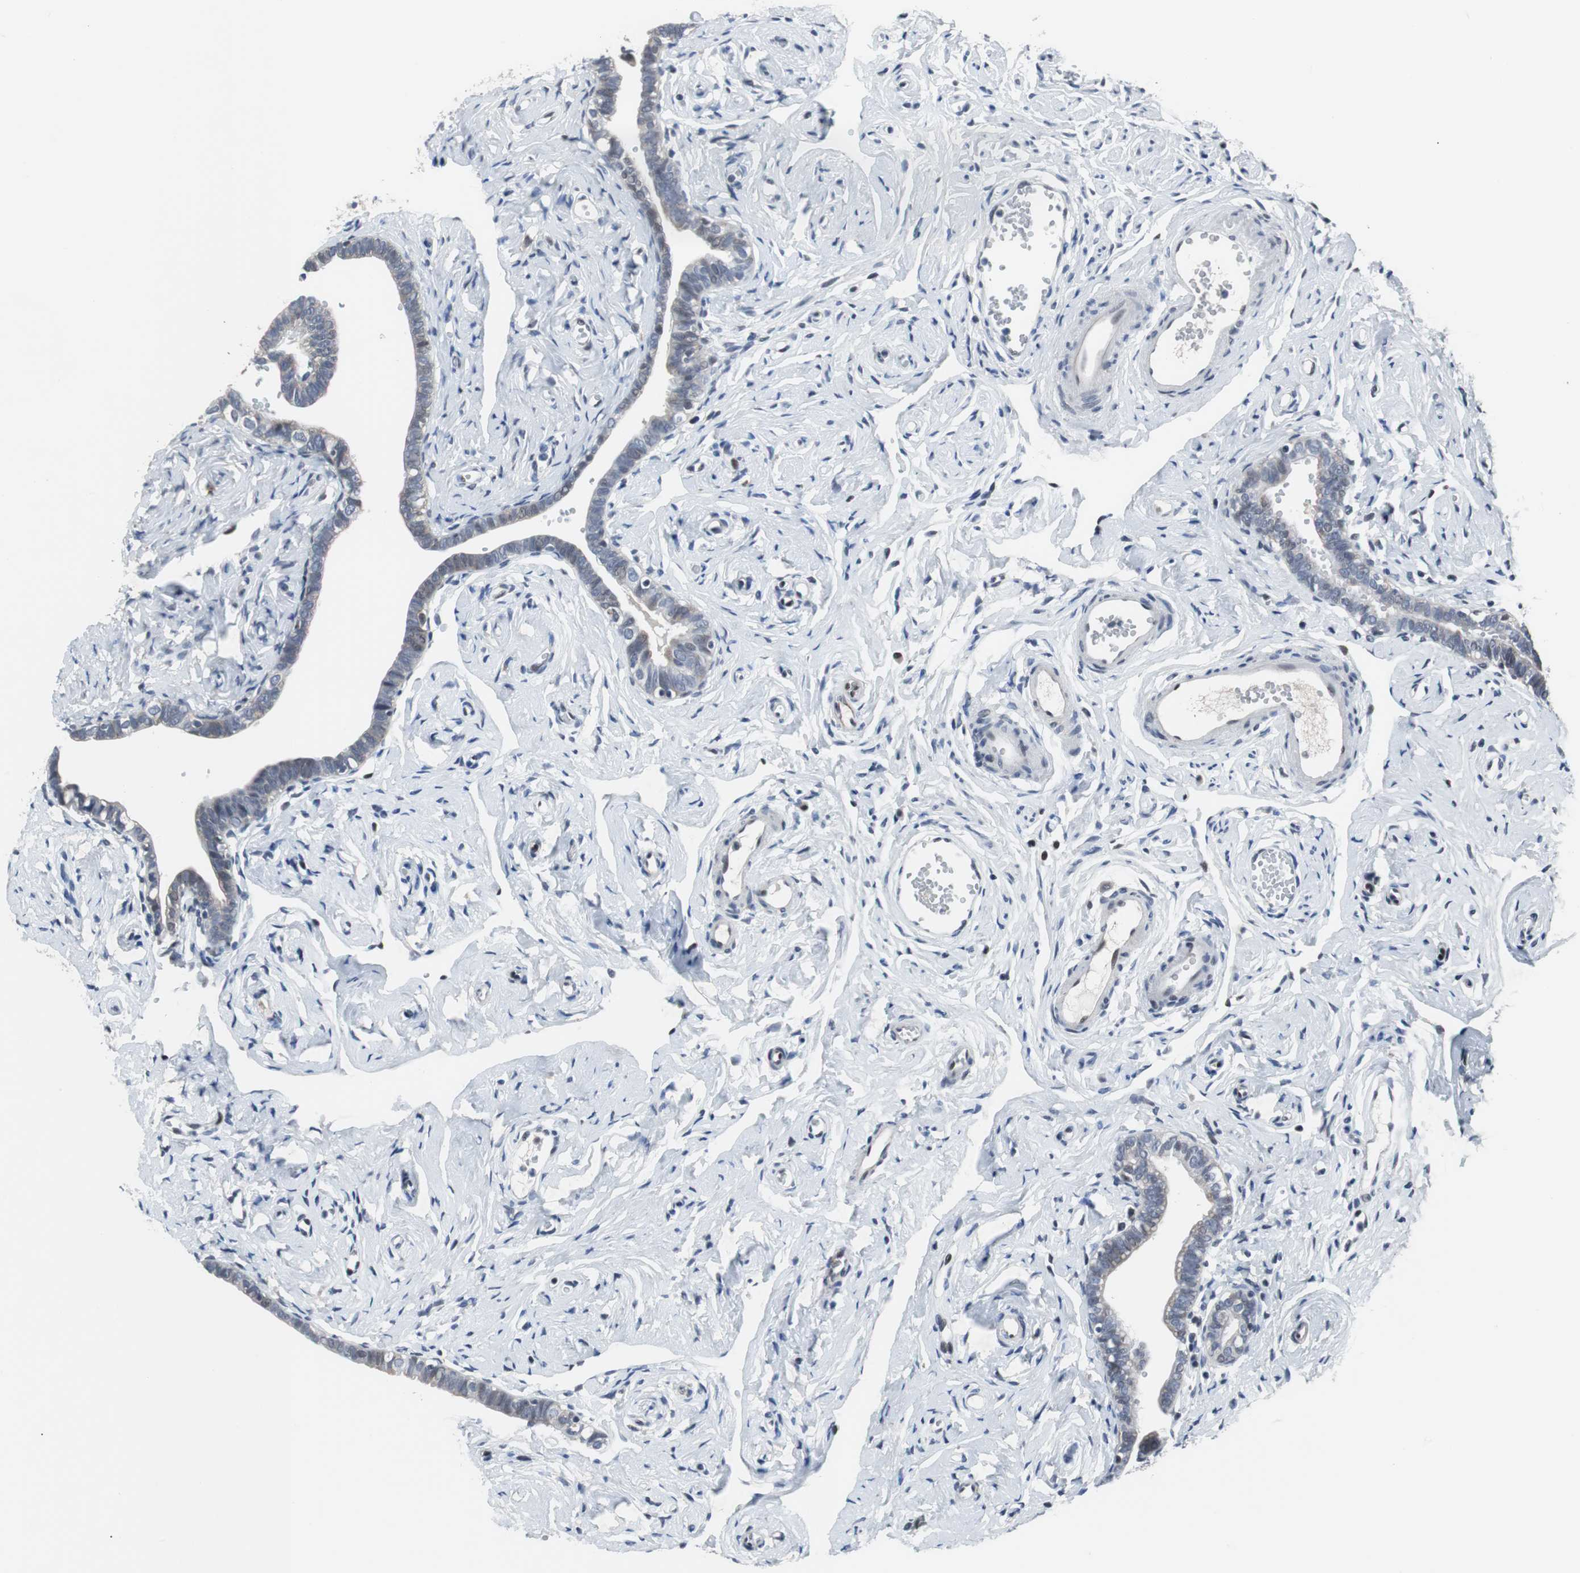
{"staining": {"intensity": "weak", "quantity": "<25%", "location": "cytoplasmic/membranous,nuclear"}, "tissue": "fallopian tube", "cell_type": "Glandular cells", "image_type": "normal", "snomed": [{"axis": "morphology", "description": "Normal tissue, NOS"}, {"axis": "topography", "description": "Fallopian tube"}], "caption": "Glandular cells show no significant staining in benign fallopian tube.", "gene": "TP63", "patient": {"sex": "female", "age": 71}}